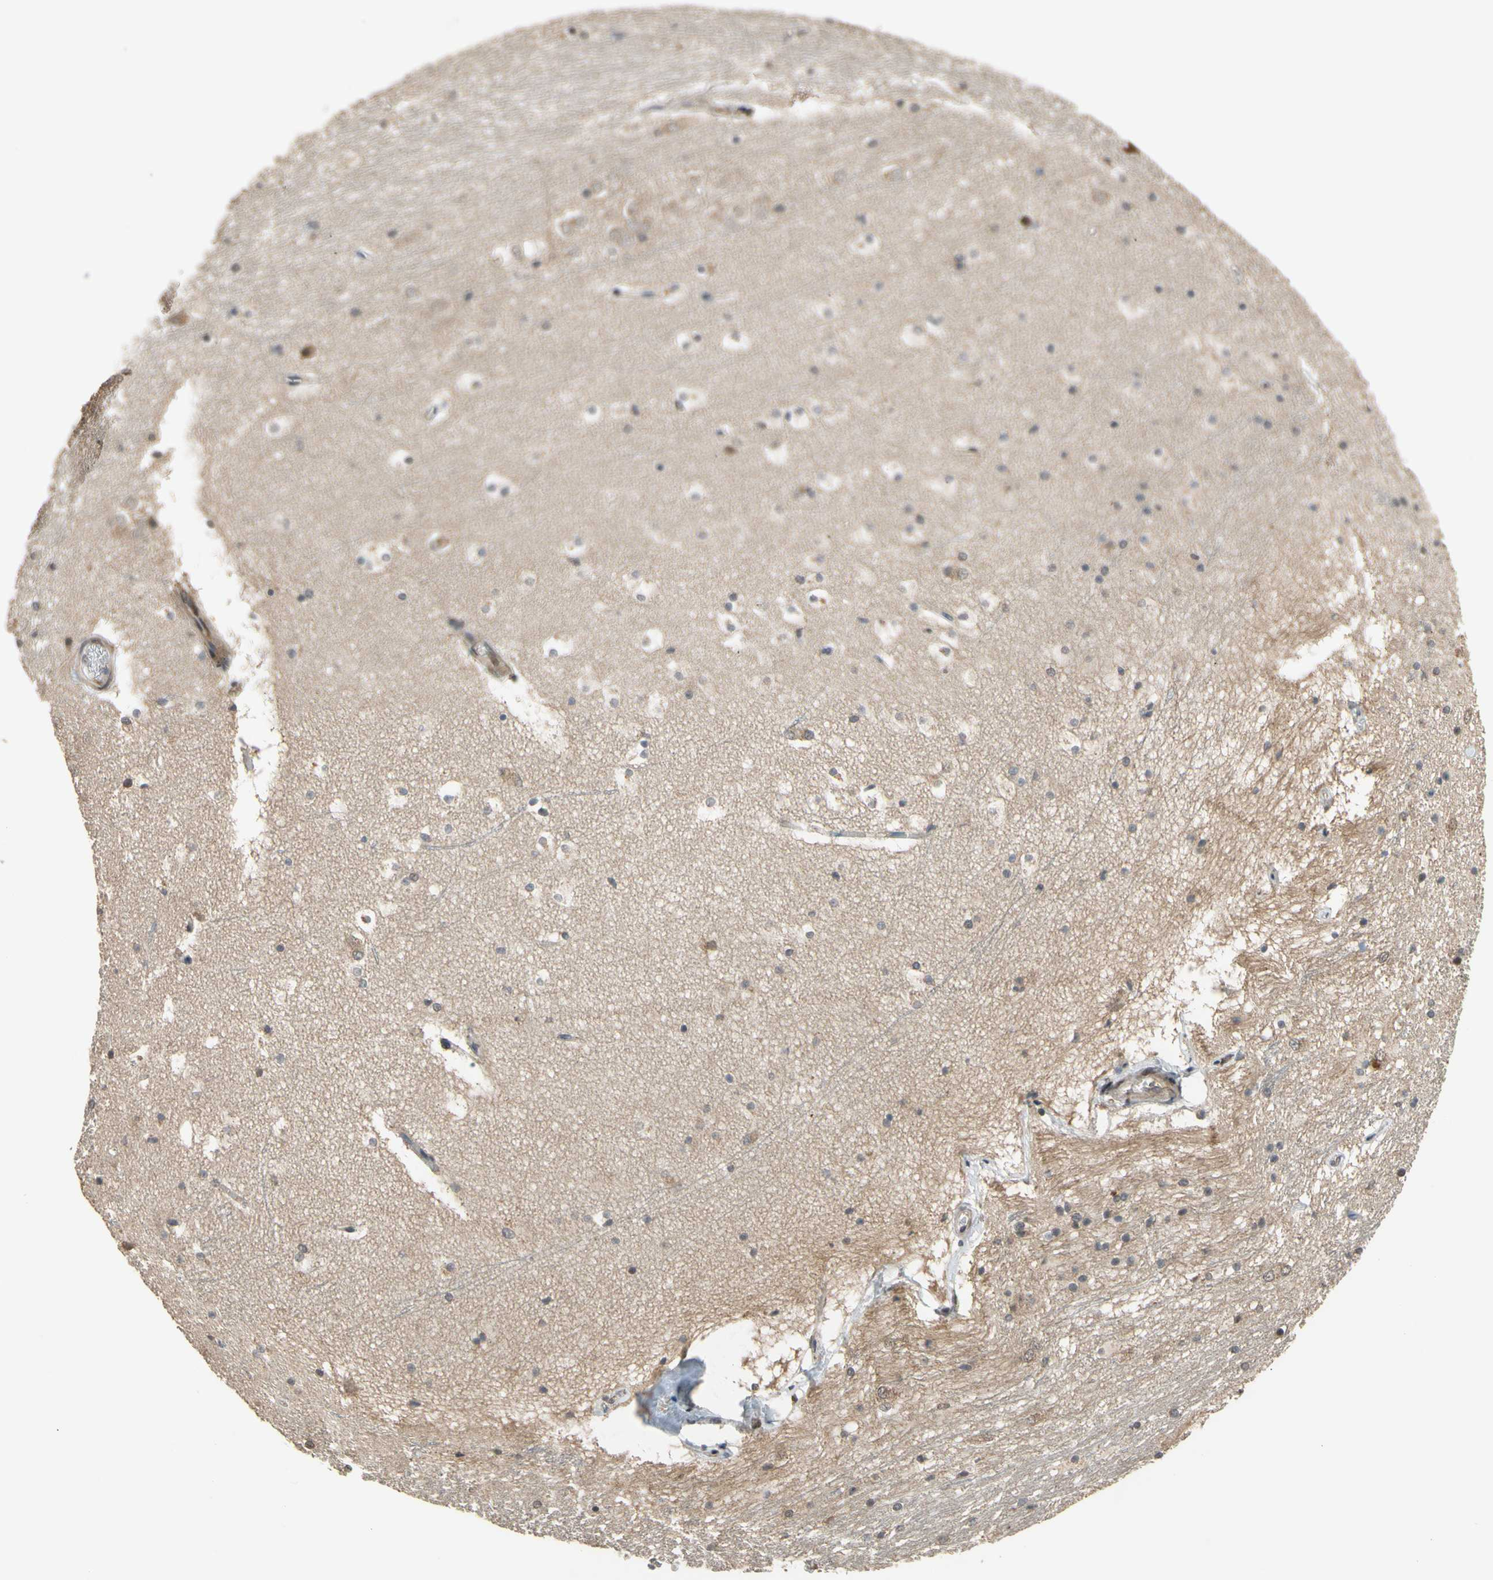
{"staining": {"intensity": "moderate", "quantity": "25%-75%", "location": "cytoplasmic/membranous,nuclear"}, "tissue": "hippocampus", "cell_type": "Glial cells", "image_type": "normal", "snomed": [{"axis": "morphology", "description": "Normal tissue, NOS"}, {"axis": "topography", "description": "Hippocampus"}], "caption": "This micrograph shows normal hippocampus stained with immunohistochemistry to label a protein in brown. The cytoplasmic/membranous,nuclear of glial cells show moderate positivity for the protein. Nuclei are counter-stained blue.", "gene": "TMEM230", "patient": {"sex": "male", "age": 45}}